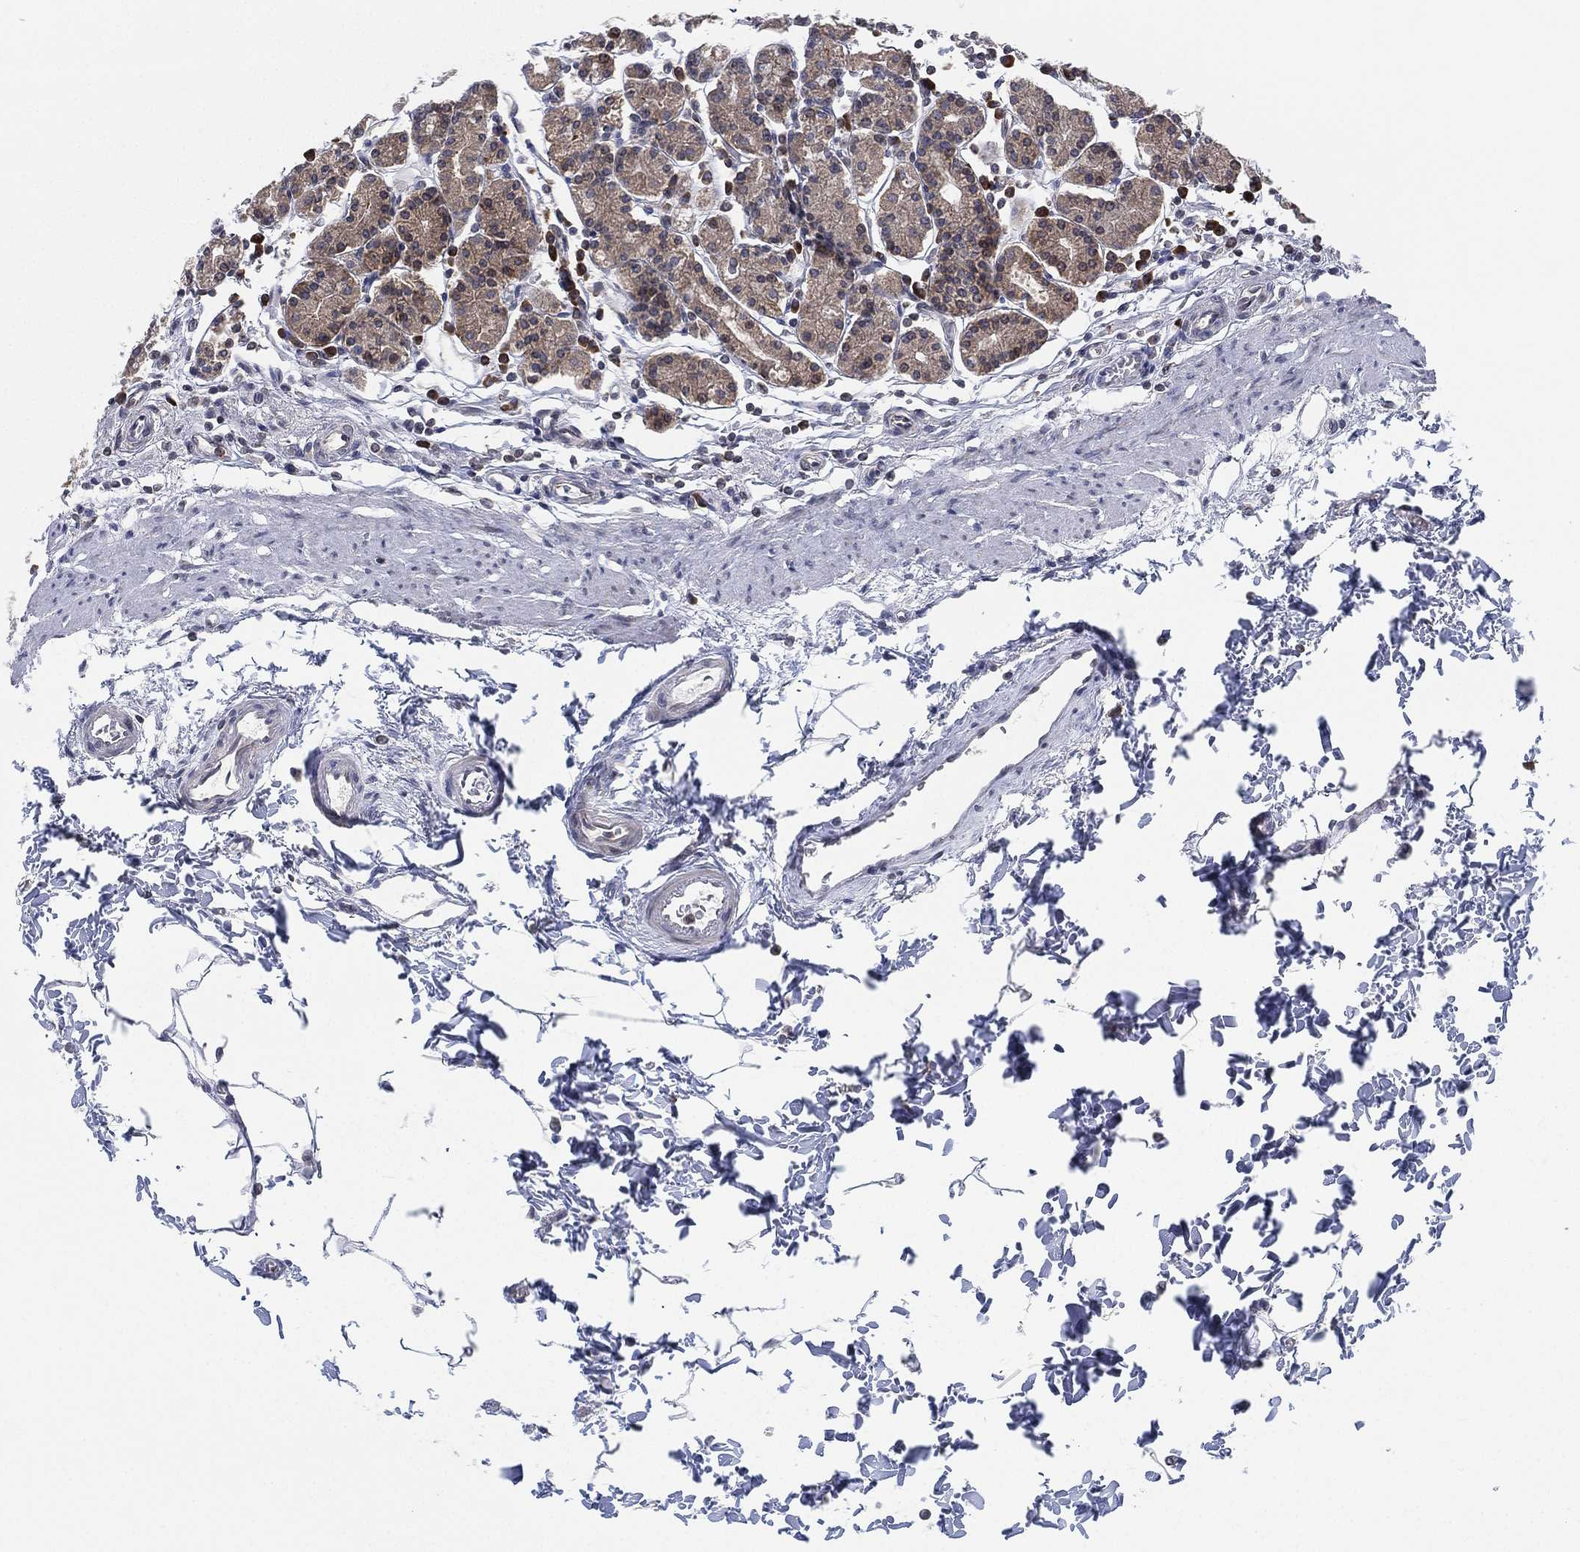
{"staining": {"intensity": "strong", "quantity": "25%-75%", "location": "cytoplasmic/membranous"}, "tissue": "stomach", "cell_type": "Glandular cells", "image_type": "normal", "snomed": [{"axis": "morphology", "description": "Normal tissue, NOS"}, {"axis": "topography", "description": "Stomach, upper"}, {"axis": "topography", "description": "Stomach"}], "caption": "DAB (3,3'-diaminobenzidine) immunohistochemical staining of unremarkable stomach exhibits strong cytoplasmic/membranous protein positivity in about 25%-75% of glandular cells.", "gene": "TMCO1", "patient": {"sex": "male", "age": 62}}